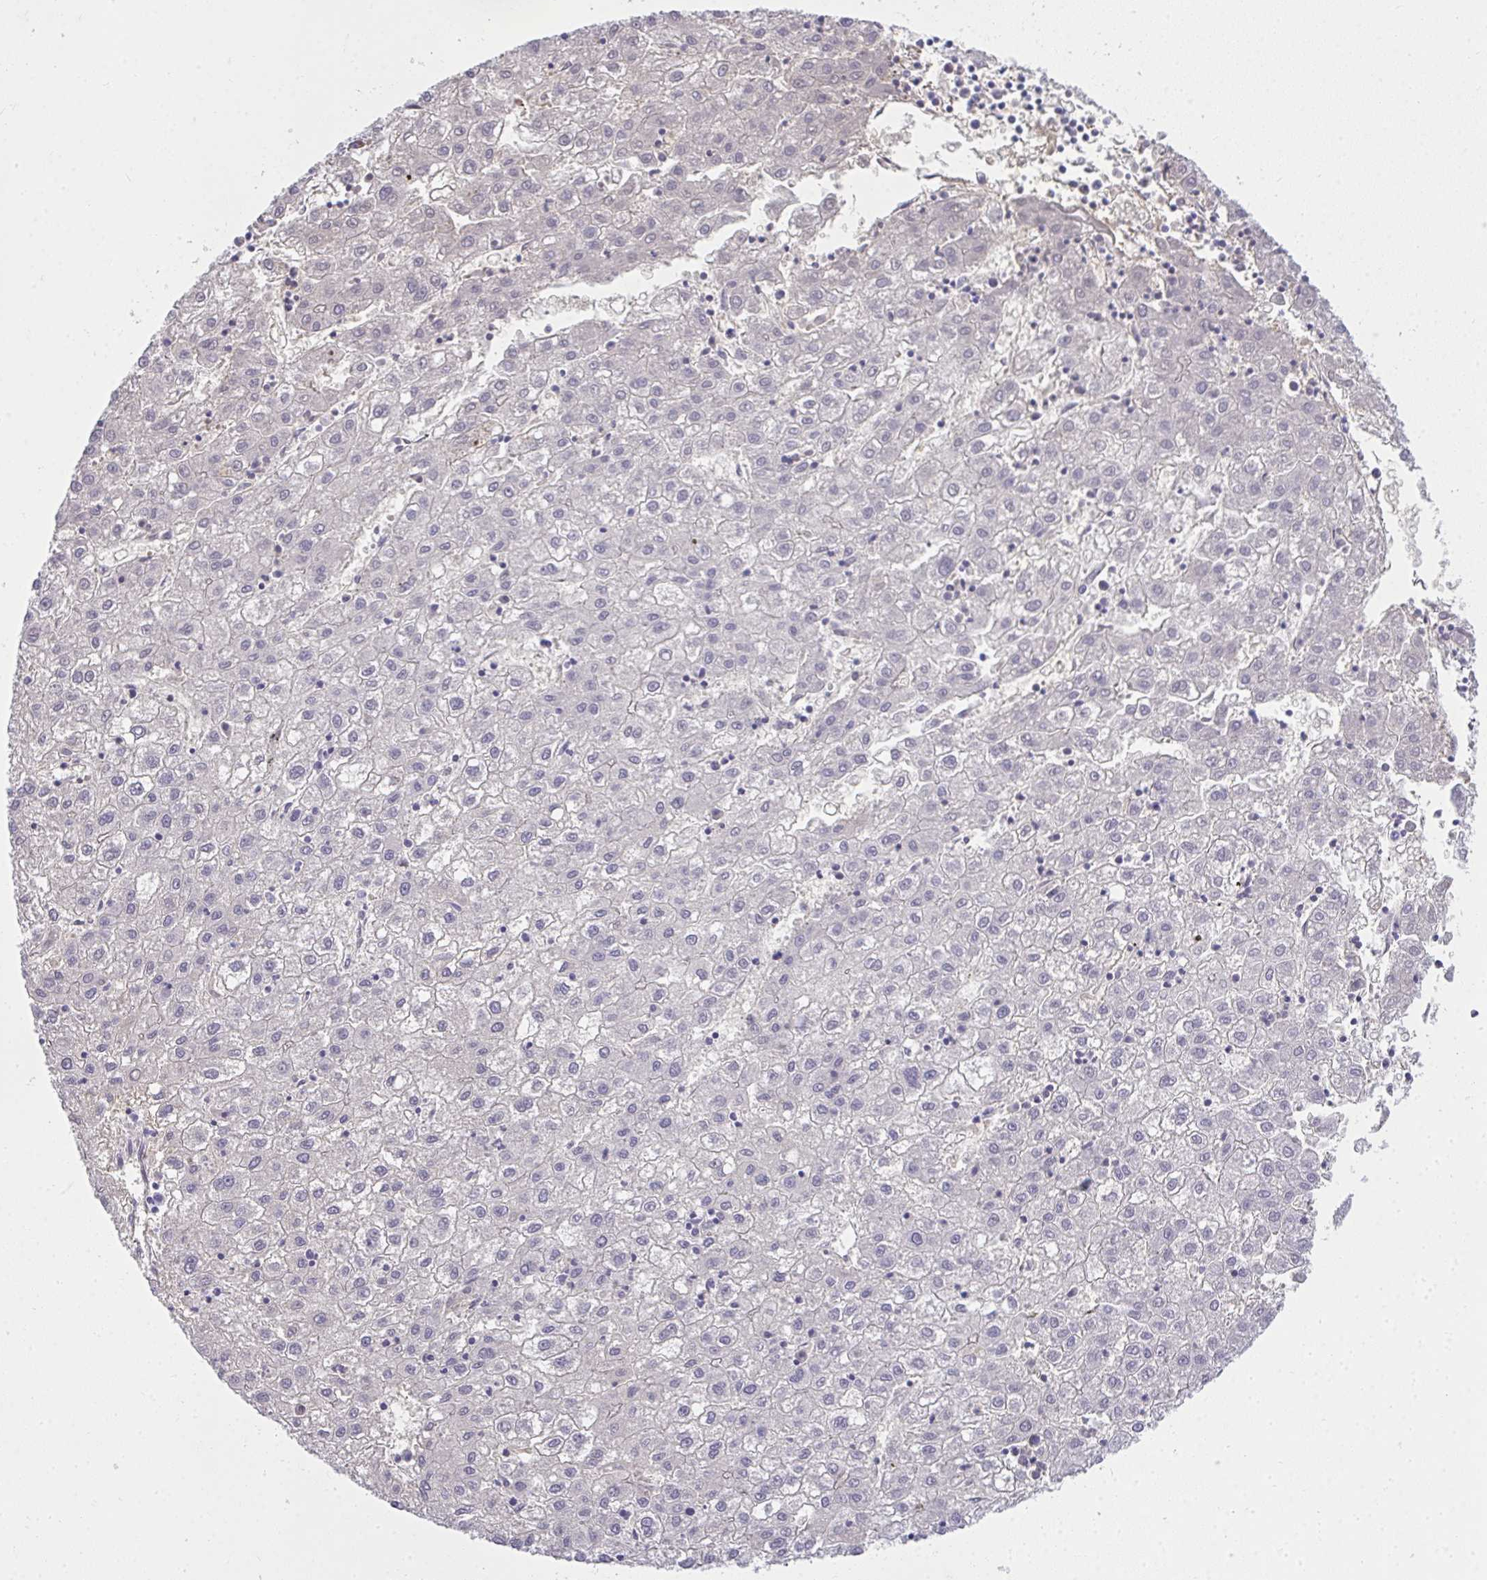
{"staining": {"intensity": "negative", "quantity": "none", "location": "none"}, "tissue": "liver cancer", "cell_type": "Tumor cells", "image_type": "cancer", "snomed": [{"axis": "morphology", "description": "Carcinoma, Hepatocellular, NOS"}, {"axis": "topography", "description": "Liver"}], "caption": "Protein analysis of liver cancer (hepatocellular carcinoma) displays no significant staining in tumor cells.", "gene": "ZSWIM3", "patient": {"sex": "male", "age": 72}}